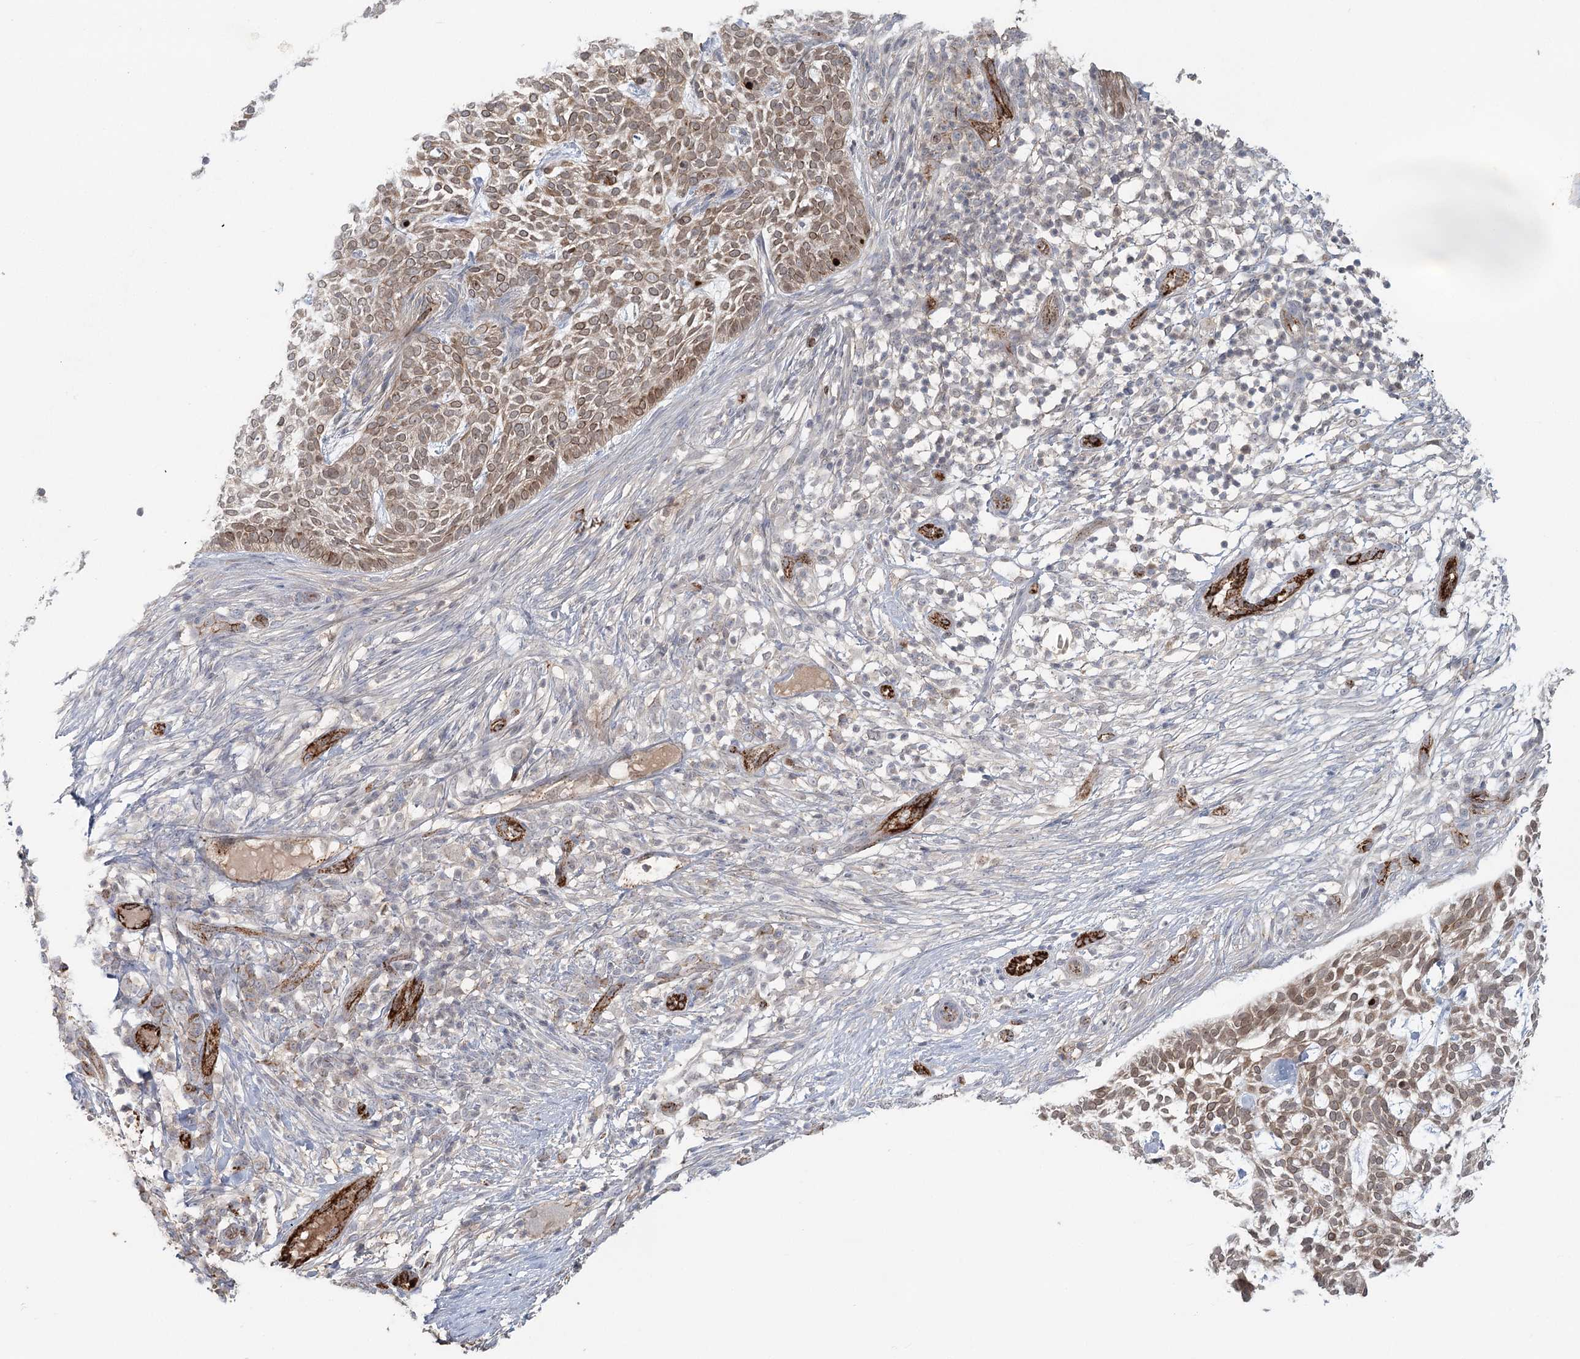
{"staining": {"intensity": "weak", "quantity": ">75%", "location": "cytoplasmic/membranous,nuclear"}, "tissue": "skin cancer", "cell_type": "Tumor cells", "image_type": "cancer", "snomed": [{"axis": "morphology", "description": "Basal cell carcinoma"}, {"axis": "topography", "description": "Skin"}], "caption": "Protein staining by immunohistochemistry reveals weak cytoplasmic/membranous and nuclear staining in approximately >75% of tumor cells in skin cancer.", "gene": "KBTBD4", "patient": {"sex": "female", "age": 64}}